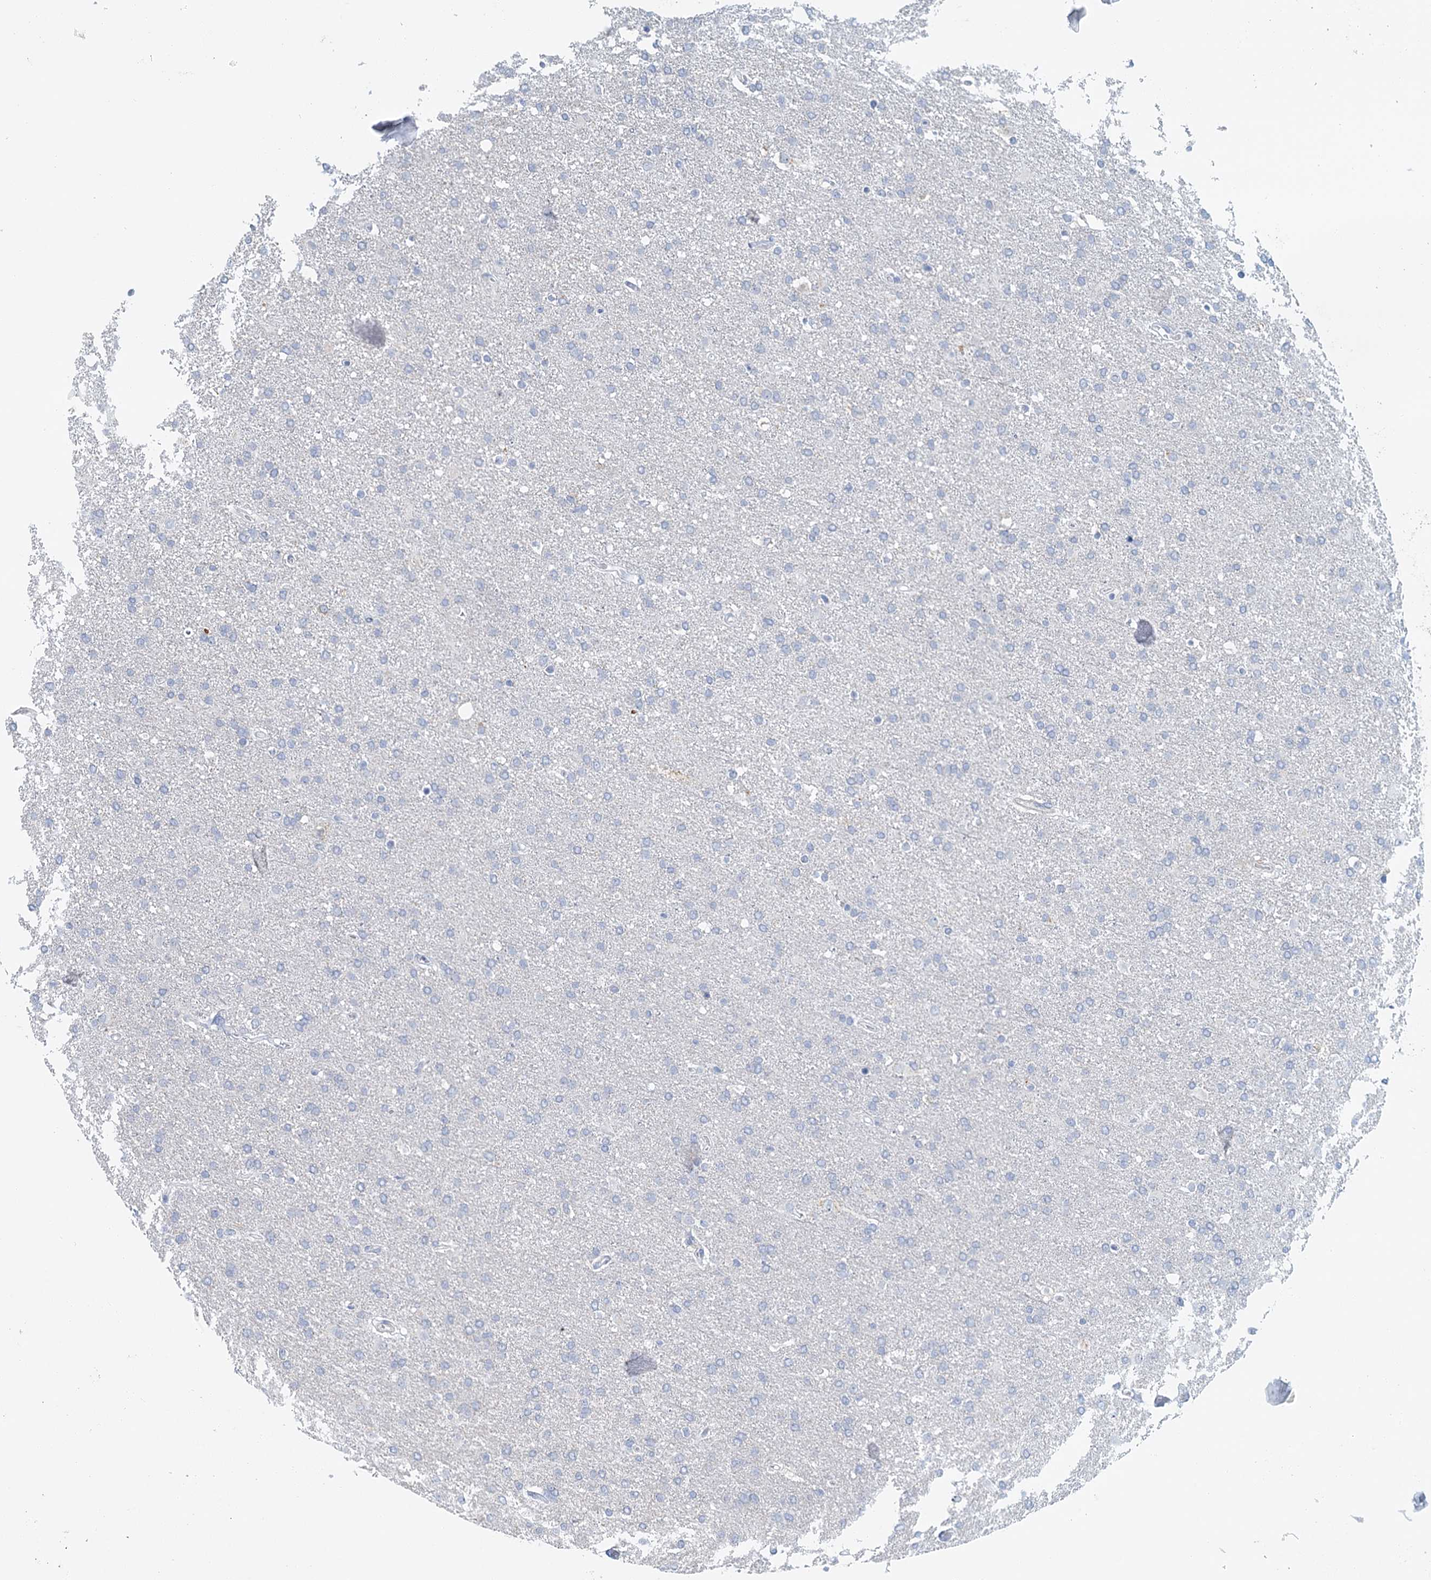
{"staining": {"intensity": "negative", "quantity": "none", "location": "none"}, "tissue": "glioma", "cell_type": "Tumor cells", "image_type": "cancer", "snomed": [{"axis": "morphology", "description": "Glioma, malignant, High grade"}, {"axis": "topography", "description": "Brain"}], "caption": "IHC micrograph of neoplastic tissue: human glioma stained with DAB displays no significant protein expression in tumor cells.", "gene": "ZNF527", "patient": {"sex": "male", "age": 72}}